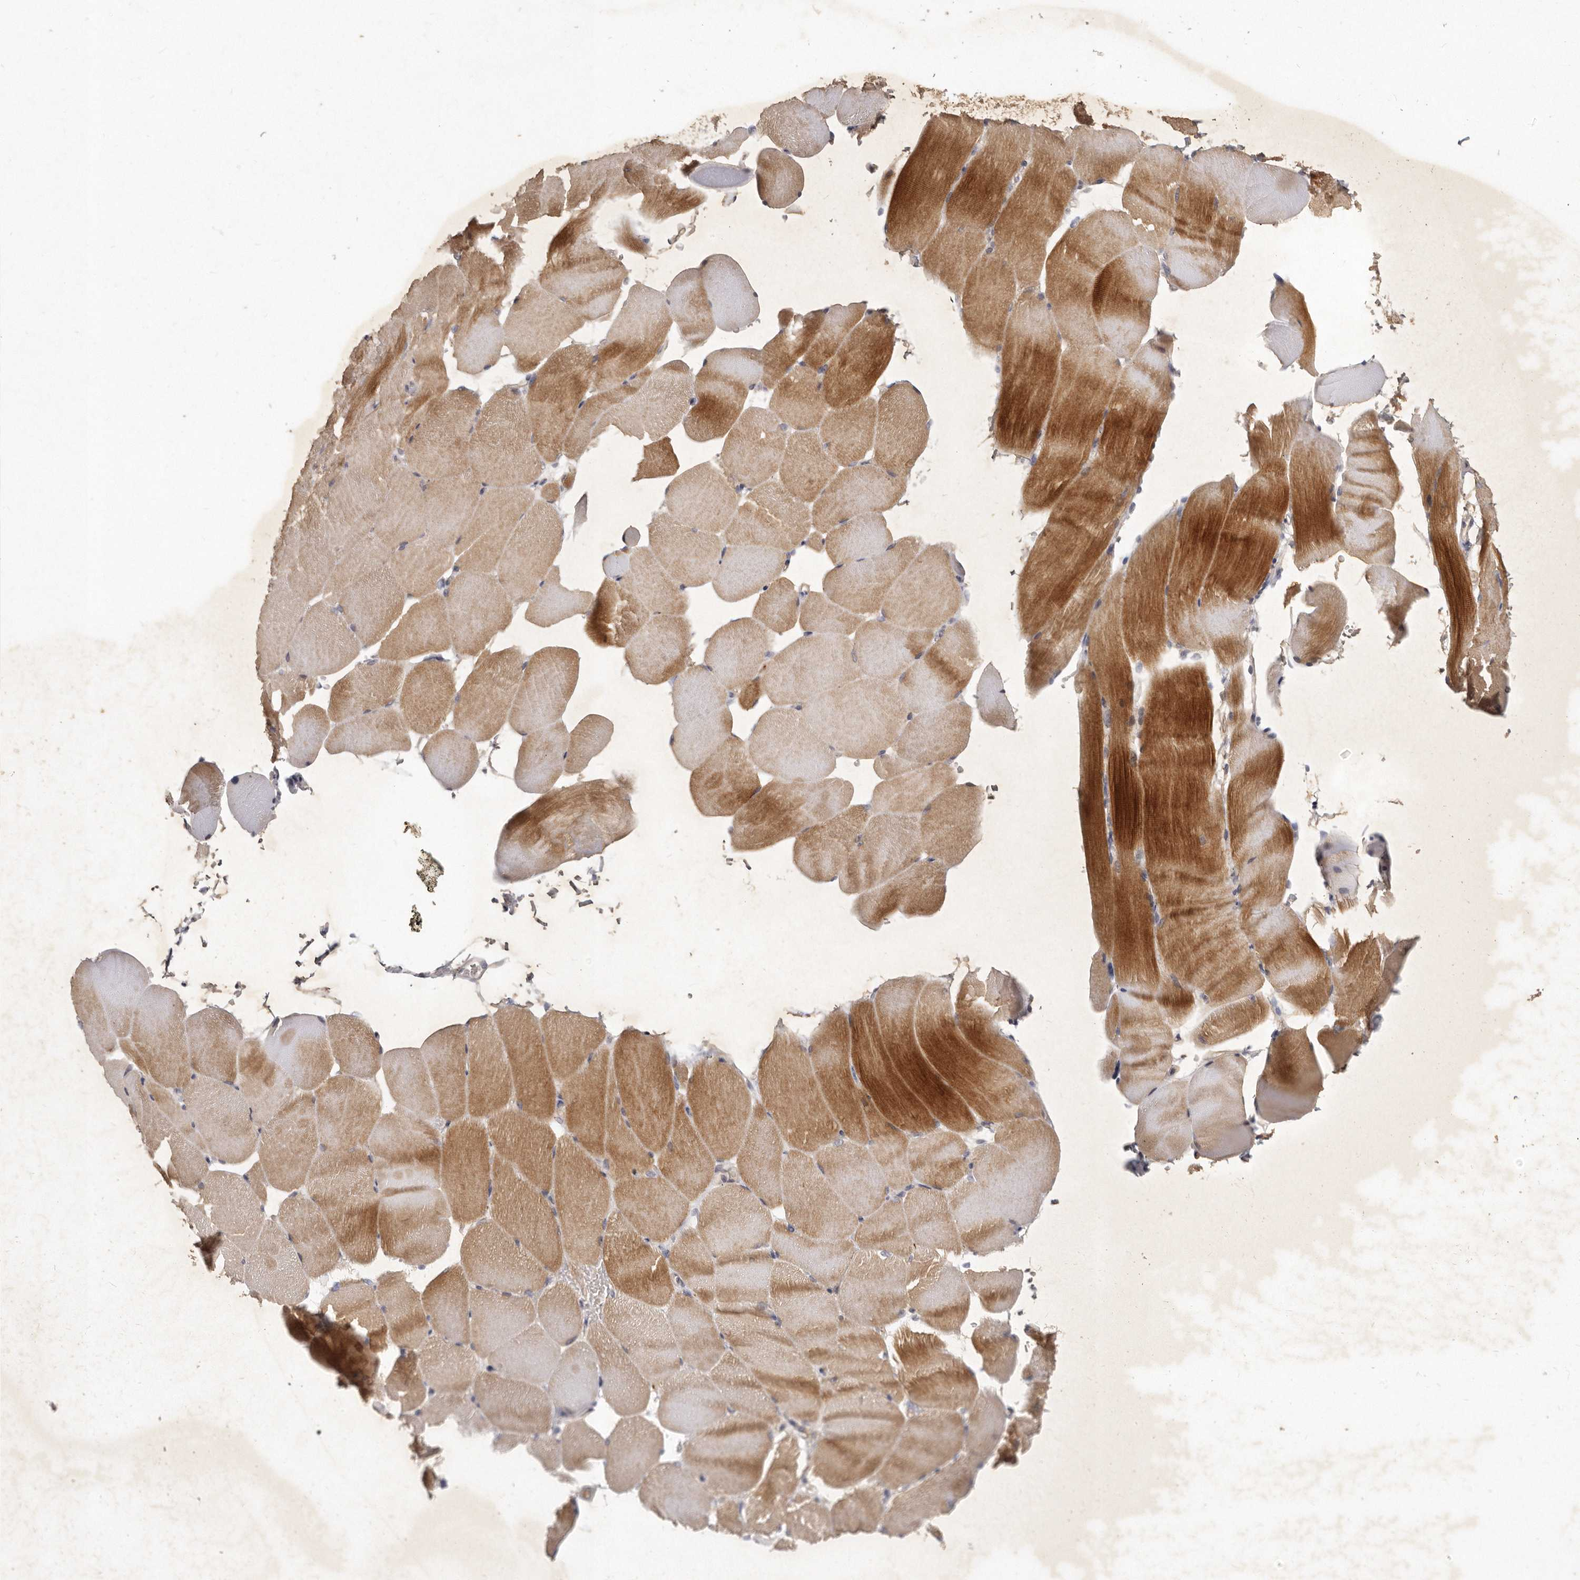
{"staining": {"intensity": "moderate", "quantity": "25%-75%", "location": "cytoplasmic/membranous"}, "tissue": "skeletal muscle", "cell_type": "Myocytes", "image_type": "normal", "snomed": [{"axis": "morphology", "description": "Normal tissue, NOS"}, {"axis": "topography", "description": "Skeletal muscle"}, {"axis": "topography", "description": "Parathyroid gland"}], "caption": "Immunohistochemistry (IHC) staining of unremarkable skeletal muscle, which displays medium levels of moderate cytoplasmic/membranous positivity in approximately 25%-75% of myocytes indicating moderate cytoplasmic/membranous protein positivity. The staining was performed using DAB (3,3'-diaminobenzidine) (brown) for protein detection and nuclei were counterstained in hematoxylin (blue).", "gene": "SLC22A1", "patient": {"sex": "female", "age": 37}}